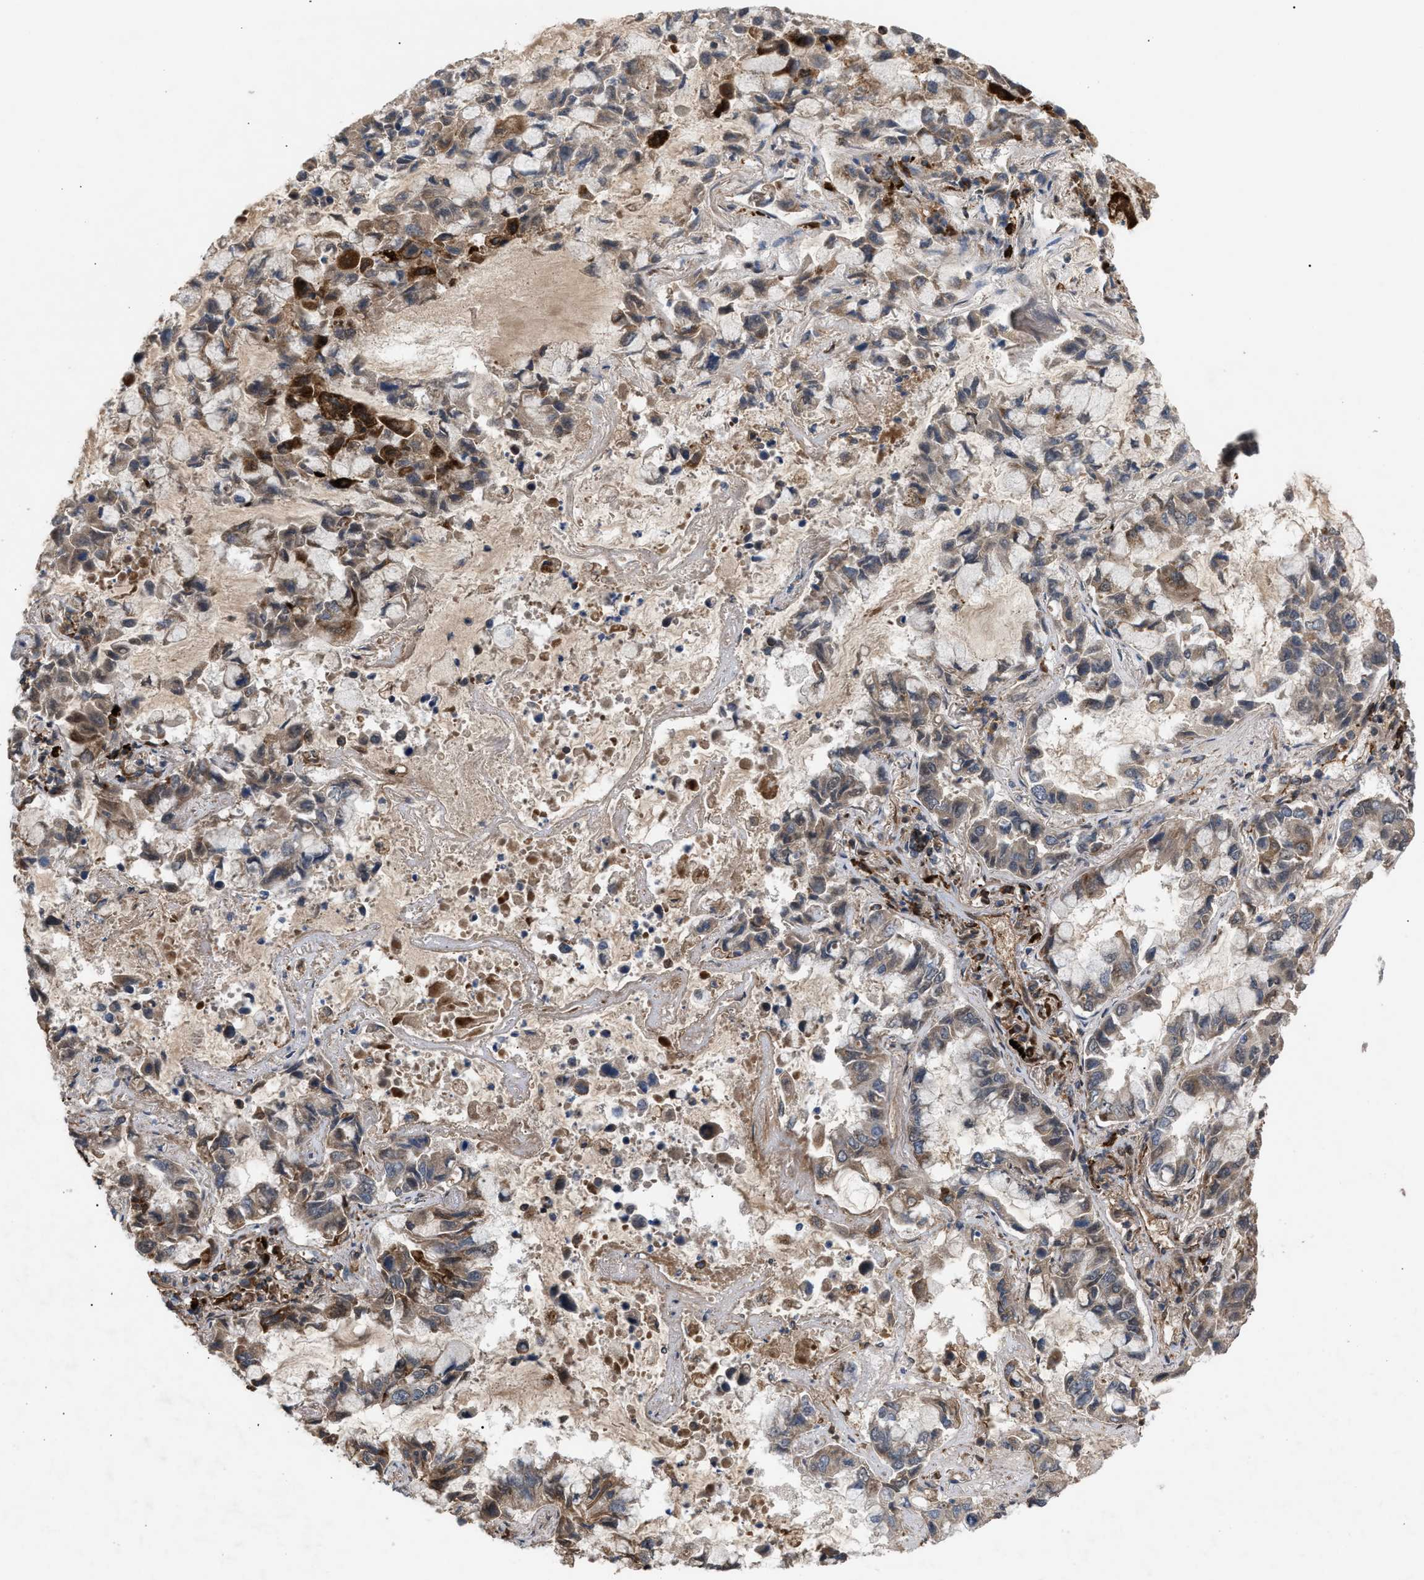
{"staining": {"intensity": "weak", "quantity": "25%-75%", "location": "cytoplasmic/membranous"}, "tissue": "lung cancer", "cell_type": "Tumor cells", "image_type": "cancer", "snomed": [{"axis": "morphology", "description": "Adenocarcinoma, NOS"}, {"axis": "topography", "description": "Lung"}], "caption": "Immunohistochemistry (IHC) photomicrograph of adenocarcinoma (lung) stained for a protein (brown), which exhibits low levels of weak cytoplasmic/membranous expression in about 25%-75% of tumor cells.", "gene": "GCC1", "patient": {"sex": "male", "age": 64}}